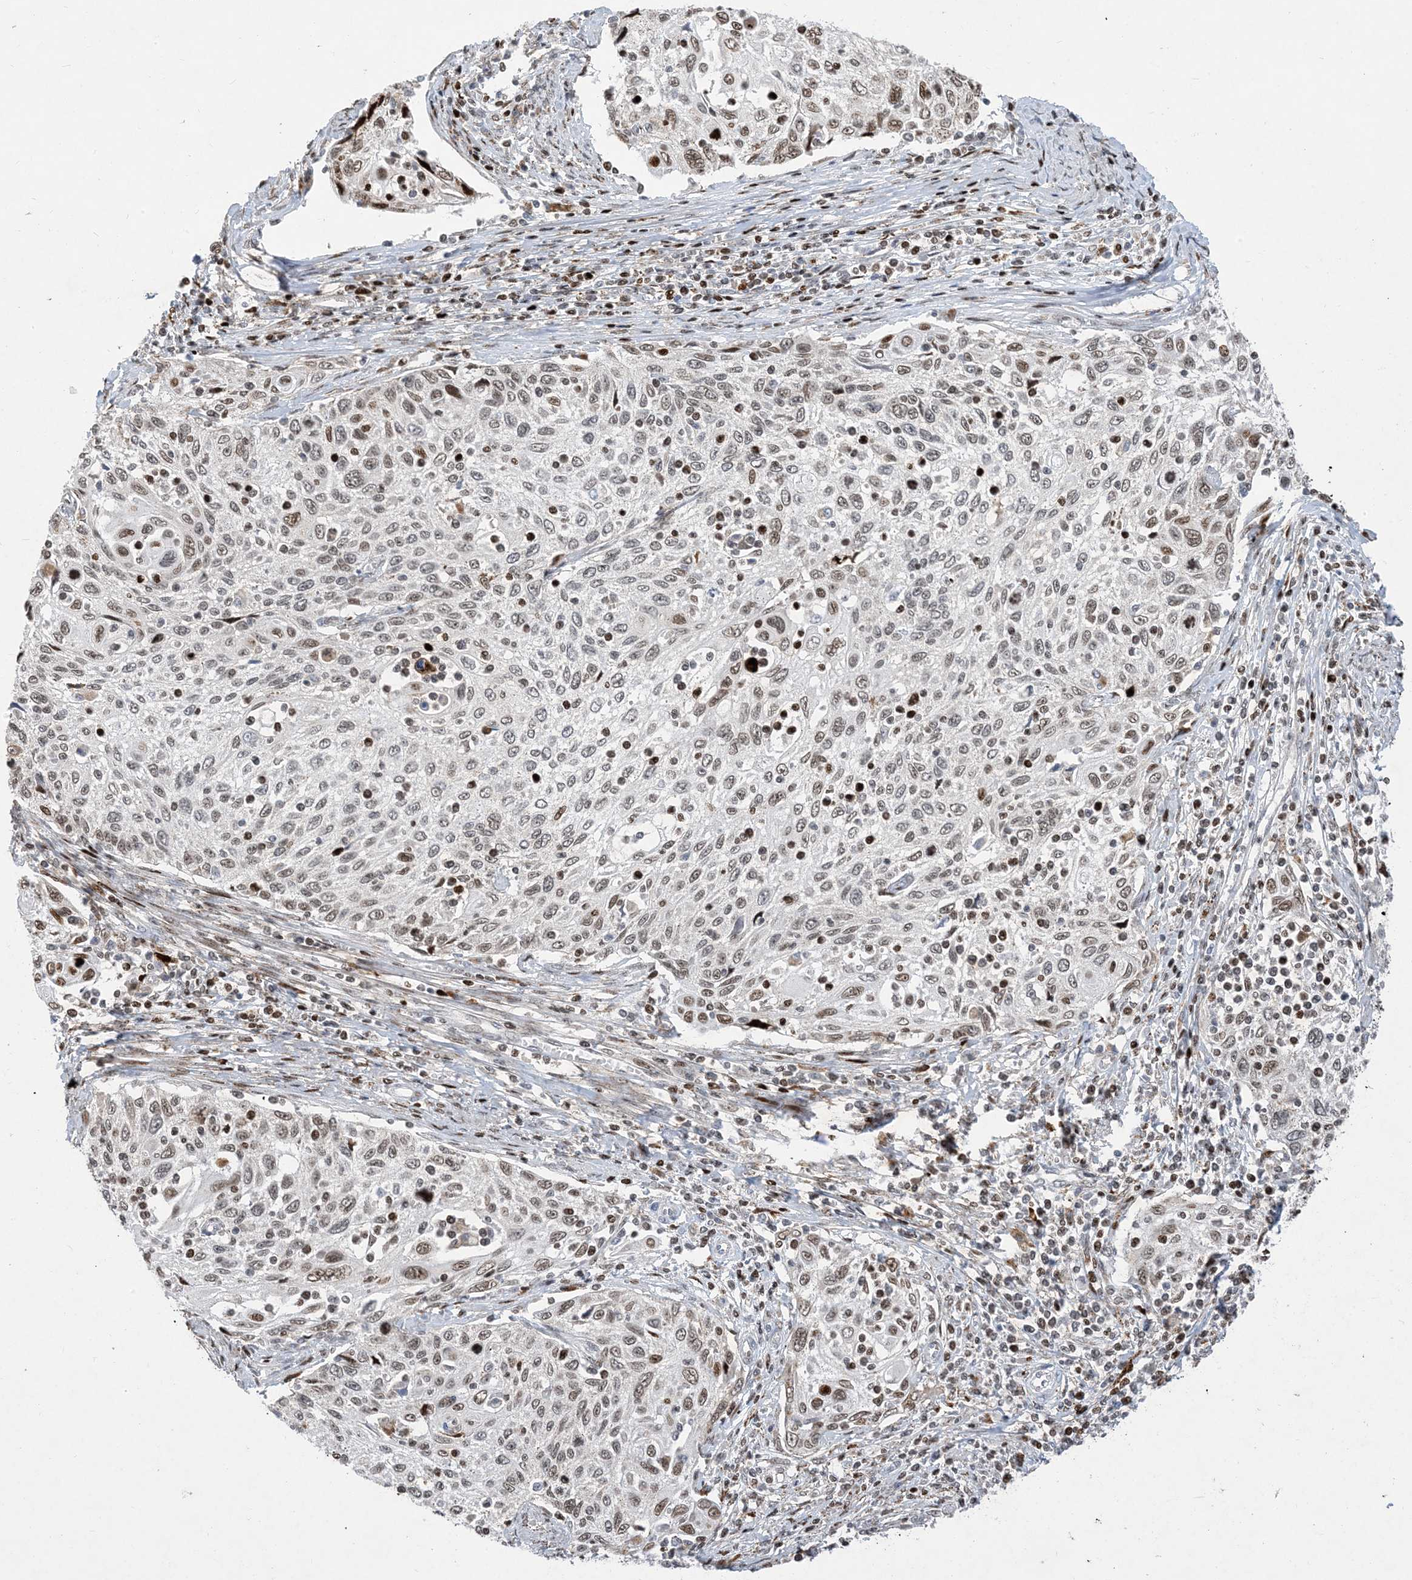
{"staining": {"intensity": "moderate", "quantity": "25%-75%", "location": "nuclear"}, "tissue": "cervical cancer", "cell_type": "Tumor cells", "image_type": "cancer", "snomed": [{"axis": "morphology", "description": "Squamous cell carcinoma, NOS"}, {"axis": "topography", "description": "Cervix"}], "caption": "Immunohistochemical staining of cervical cancer (squamous cell carcinoma) displays moderate nuclear protein staining in approximately 25%-75% of tumor cells.", "gene": "SLC25A53", "patient": {"sex": "female", "age": 70}}